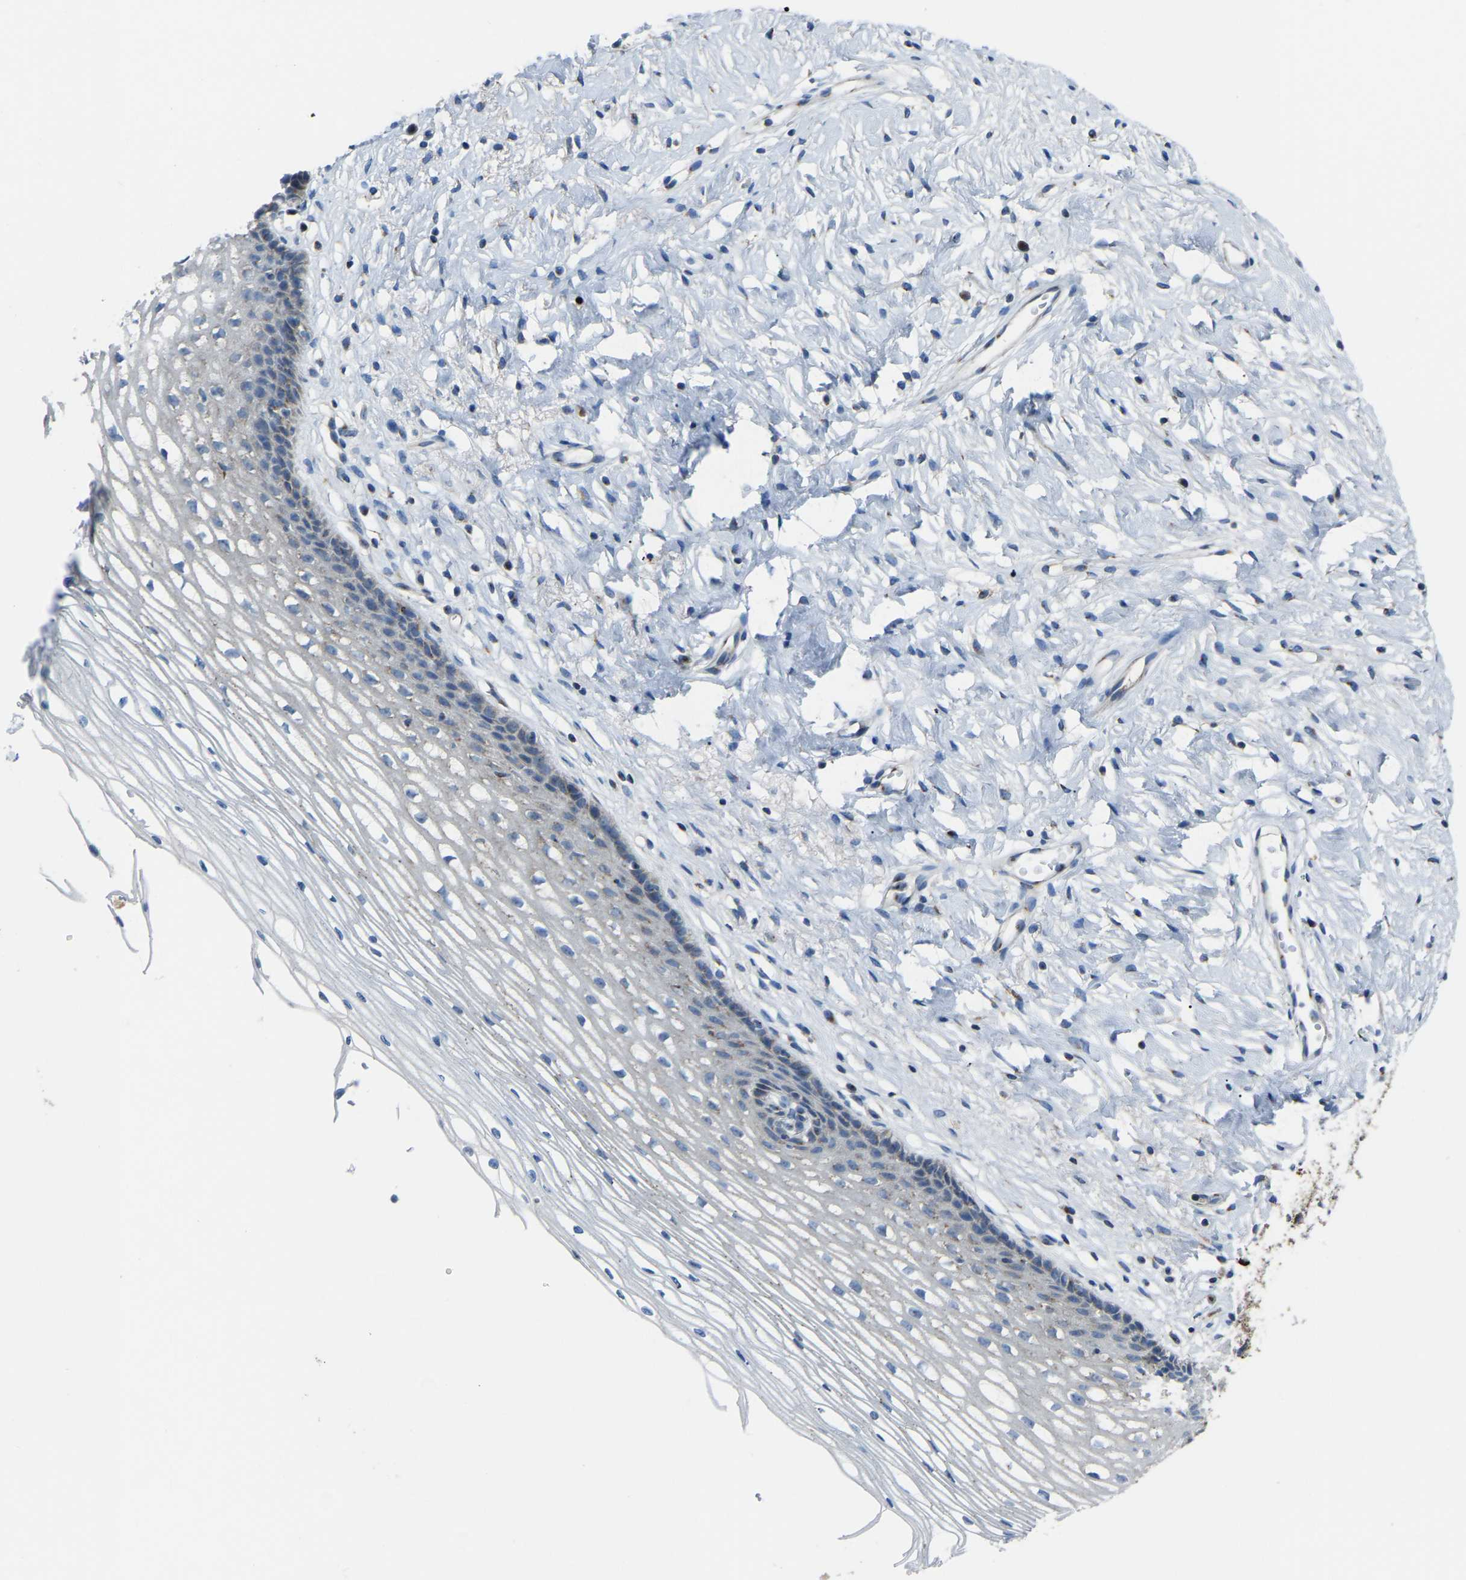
{"staining": {"intensity": "moderate", "quantity": ">75%", "location": "cytoplasmic/membranous"}, "tissue": "cervix", "cell_type": "Glandular cells", "image_type": "normal", "snomed": [{"axis": "morphology", "description": "Normal tissue, NOS"}, {"axis": "topography", "description": "Cervix"}], "caption": "This photomicrograph displays immunohistochemistry (IHC) staining of unremarkable cervix, with medium moderate cytoplasmic/membranous expression in approximately >75% of glandular cells.", "gene": "CANT1", "patient": {"sex": "female", "age": 77}}